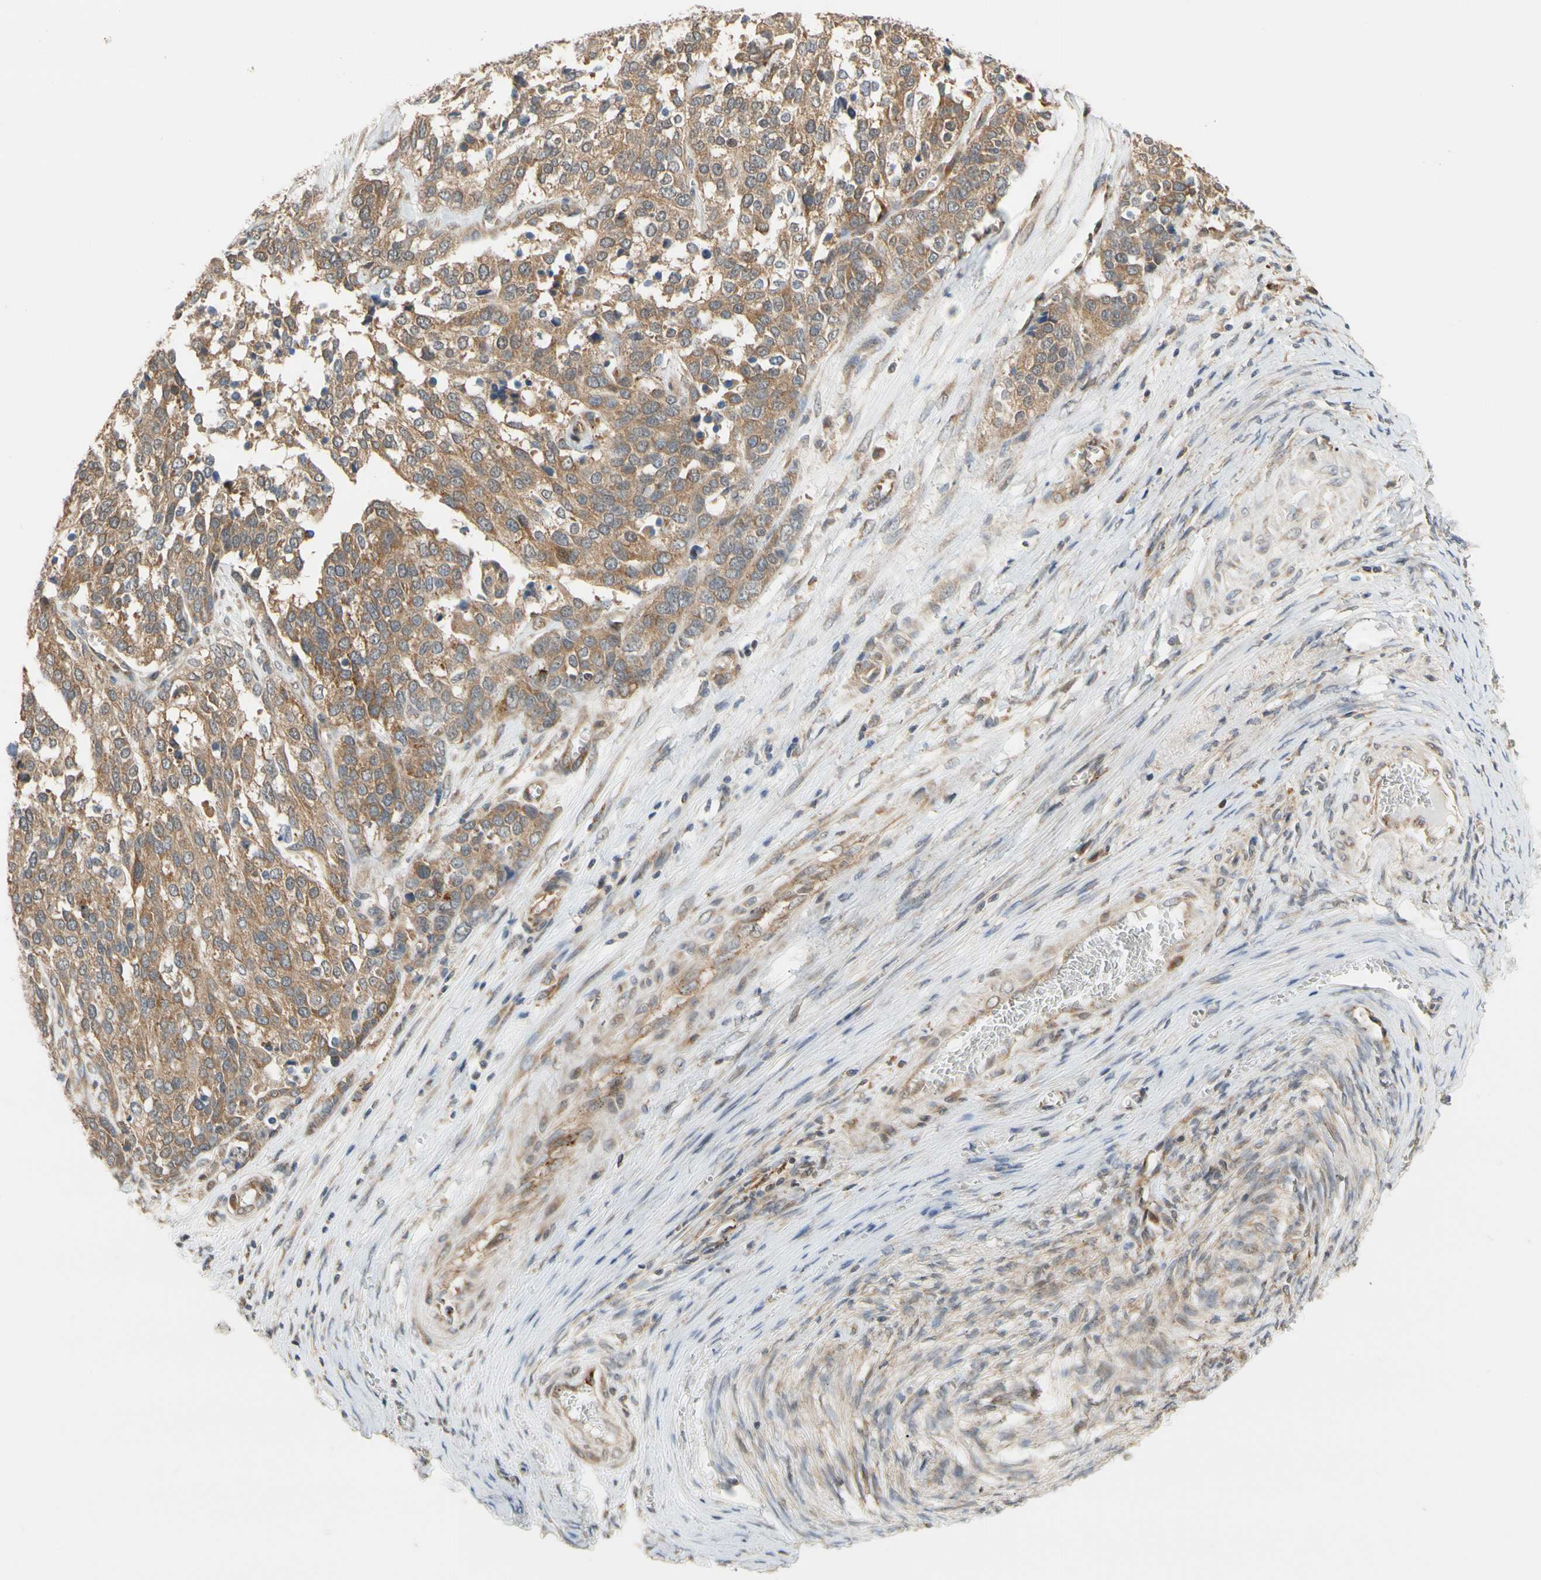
{"staining": {"intensity": "moderate", "quantity": ">75%", "location": "cytoplasmic/membranous"}, "tissue": "ovarian cancer", "cell_type": "Tumor cells", "image_type": "cancer", "snomed": [{"axis": "morphology", "description": "Cystadenocarcinoma, serous, NOS"}, {"axis": "topography", "description": "Ovary"}], "caption": "A micrograph showing moderate cytoplasmic/membranous staining in about >75% of tumor cells in serous cystadenocarcinoma (ovarian), as visualized by brown immunohistochemical staining.", "gene": "ANKHD1", "patient": {"sex": "female", "age": 44}}